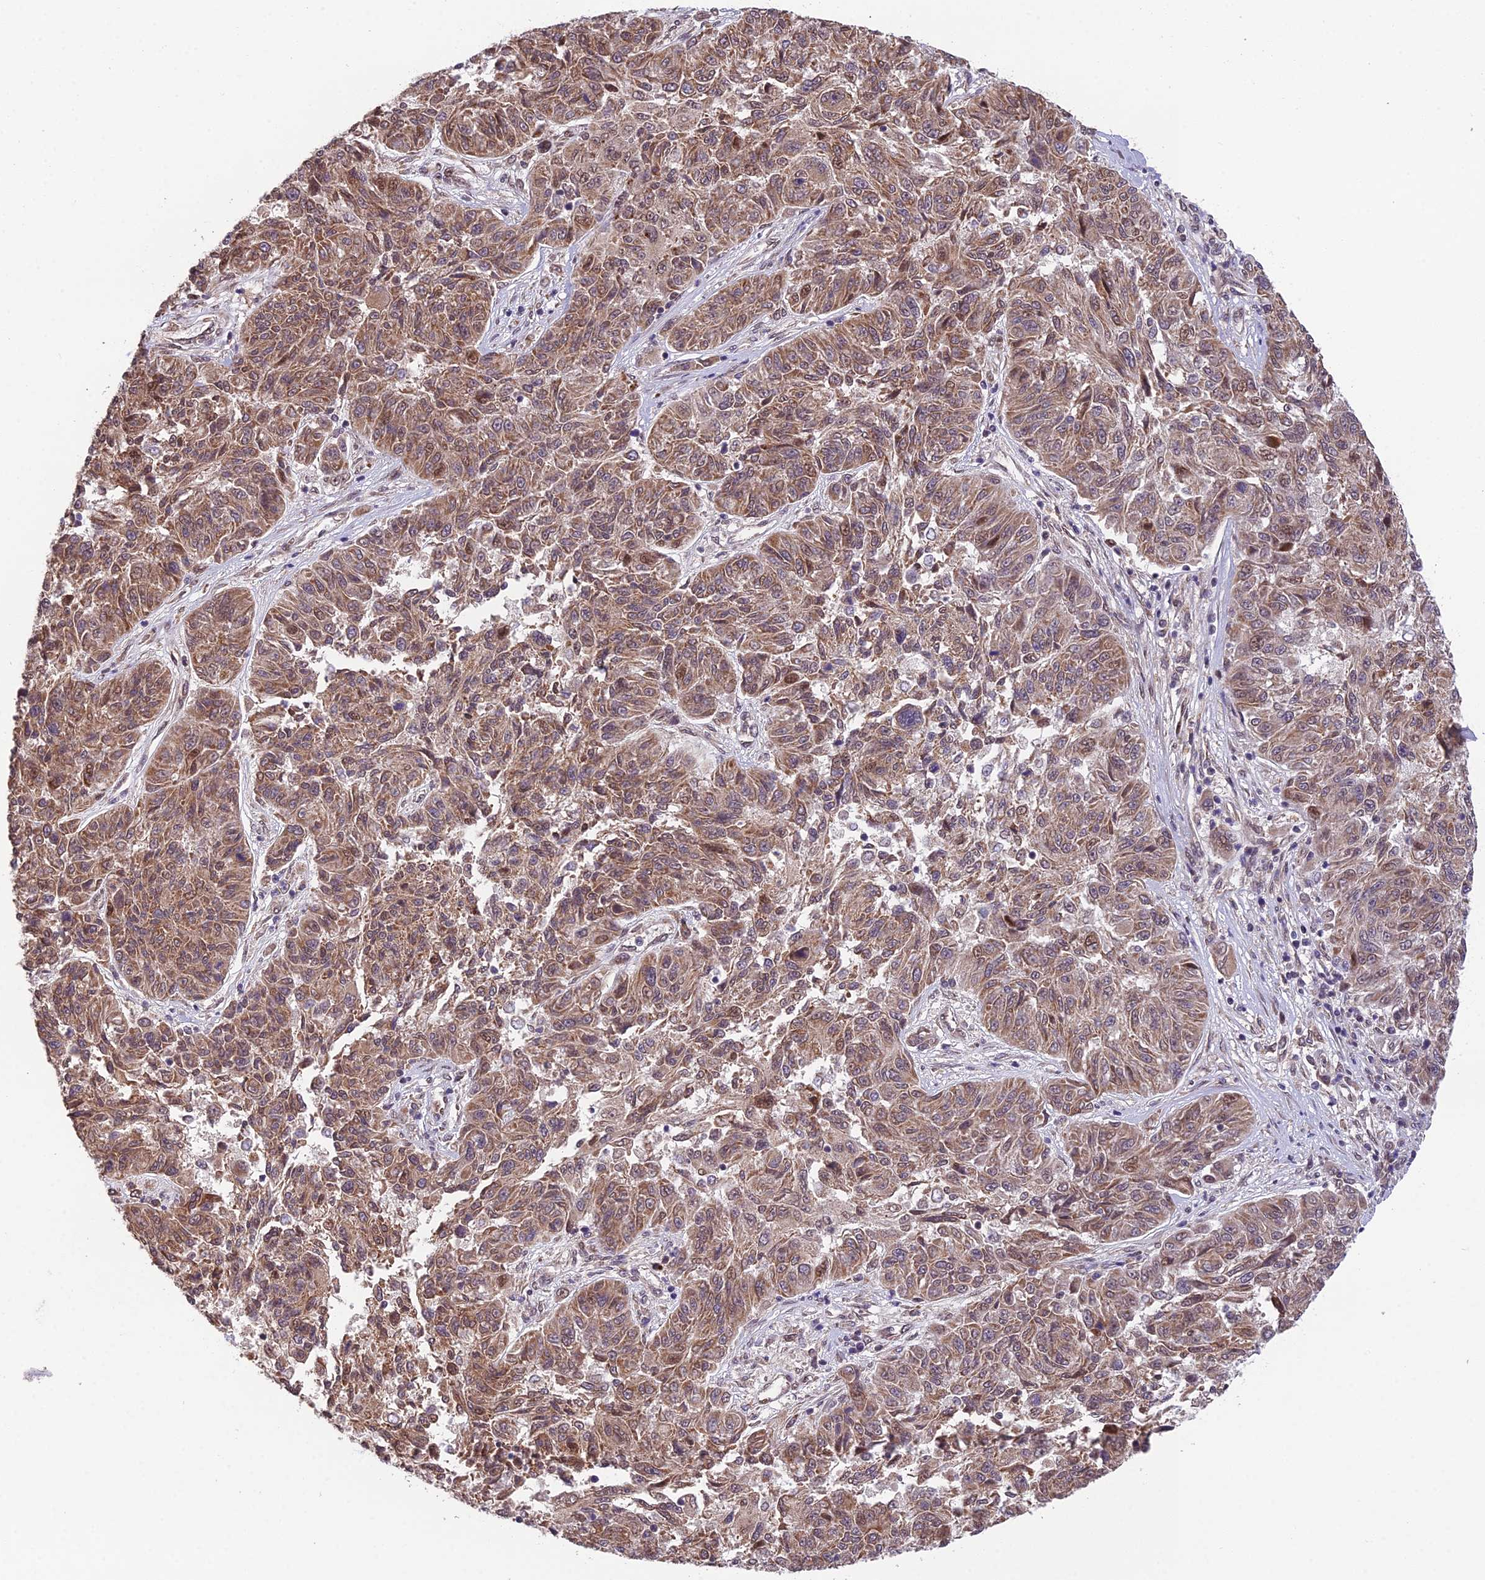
{"staining": {"intensity": "moderate", "quantity": ">75%", "location": "cytoplasmic/membranous,nuclear"}, "tissue": "melanoma", "cell_type": "Tumor cells", "image_type": "cancer", "snomed": [{"axis": "morphology", "description": "Malignant melanoma, NOS"}, {"axis": "topography", "description": "Skin"}], "caption": "This micrograph demonstrates IHC staining of melanoma, with medium moderate cytoplasmic/membranous and nuclear expression in about >75% of tumor cells.", "gene": "CYP2R1", "patient": {"sex": "male", "age": 53}}